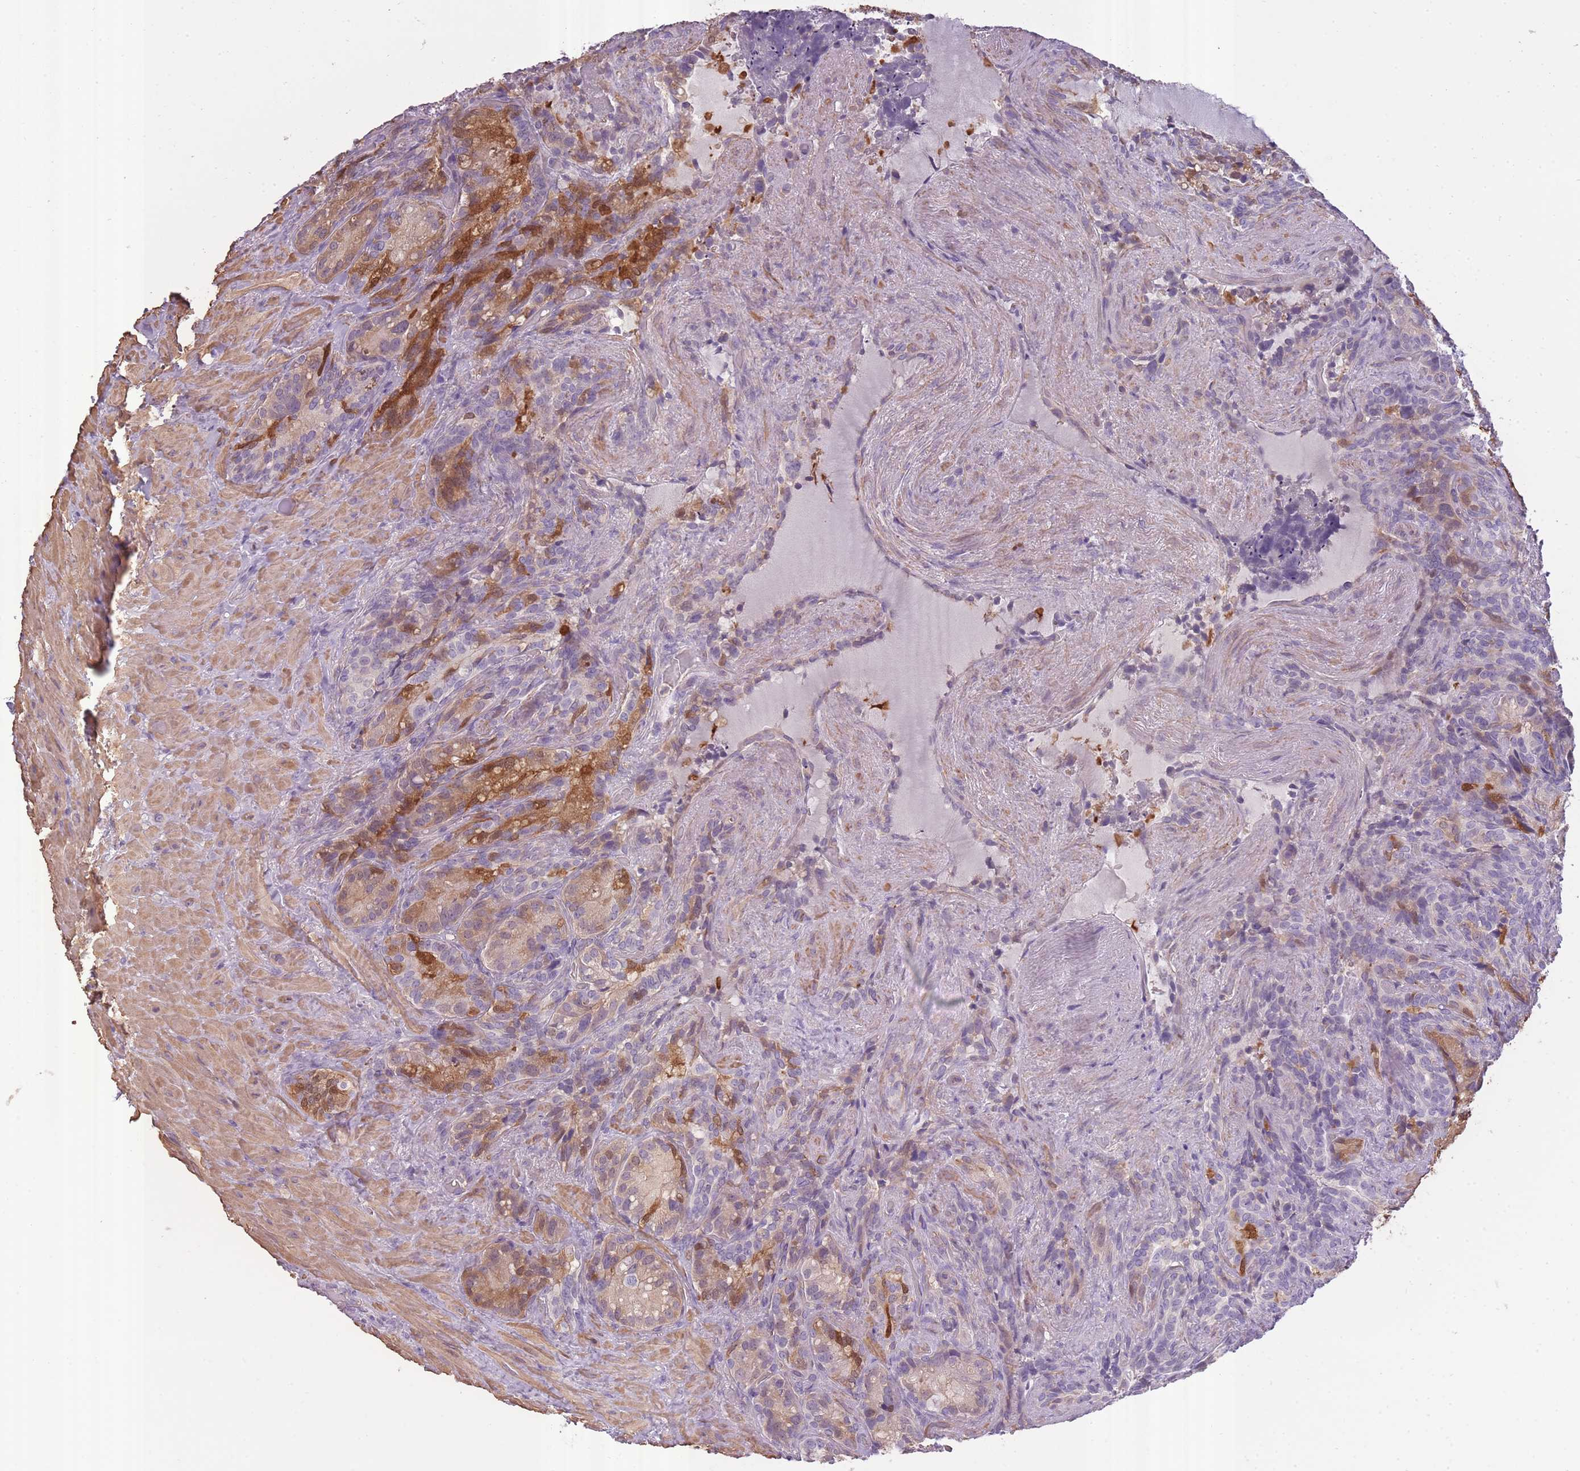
{"staining": {"intensity": "moderate", "quantity": "25%-75%", "location": "cytoplasmic/membranous"}, "tissue": "seminal vesicle", "cell_type": "Glandular cells", "image_type": "normal", "snomed": [{"axis": "morphology", "description": "Normal tissue, NOS"}, {"axis": "topography", "description": "Seminal veicle"}], "caption": "Protein staining demonstrates moderate cytoplasmic/membranous staining in about 25%-75% of glandular cells in unremarkable seminal vesicle.", "gene": "SLC8A2", "patient": {"sex": "male", "age": 62}}